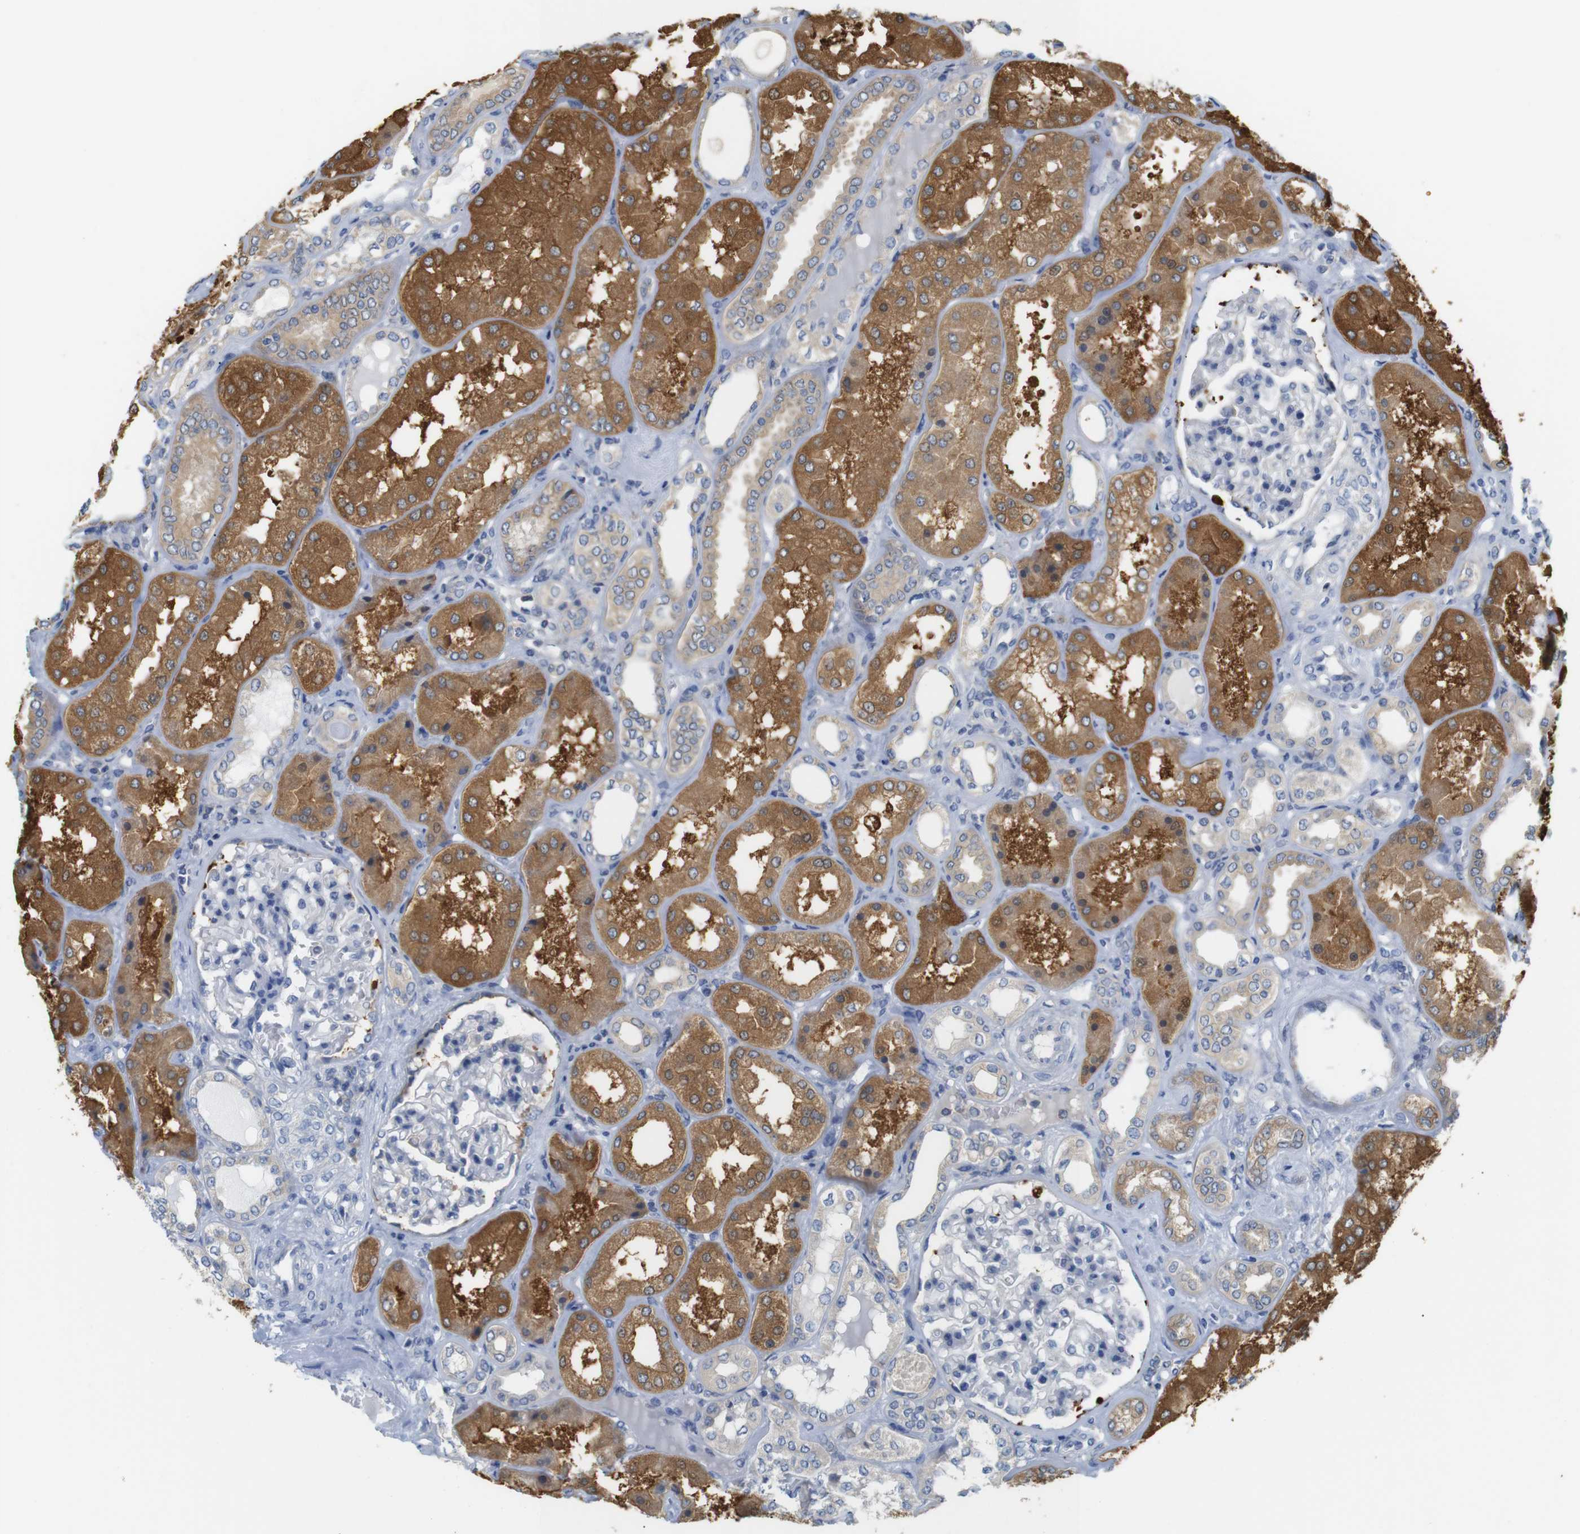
{"staining": {"intensity": "negative", "quantity": "none", "location": "none"}, "tissue": "kidney", "cell_type": "Cells in glomeruli", "image_type": "normal", "snomed": [{"axis": "morphology", "description": "Normal tissue, NOS"}, {"axis": "topography", "description": "Kidney"}], "caption": "DAB (3,3'-diaminobenzidine) immunohistochemical staining of benign human kidney exhibits no significant staining in cells in glomeruli. (DAB (3,3'-diaminobenzidine) immunohistochemistry visualized using brightfield microscopy, high magnification).", "gene": "NEBL", "patient": {"sex": "female", "age": 56}}